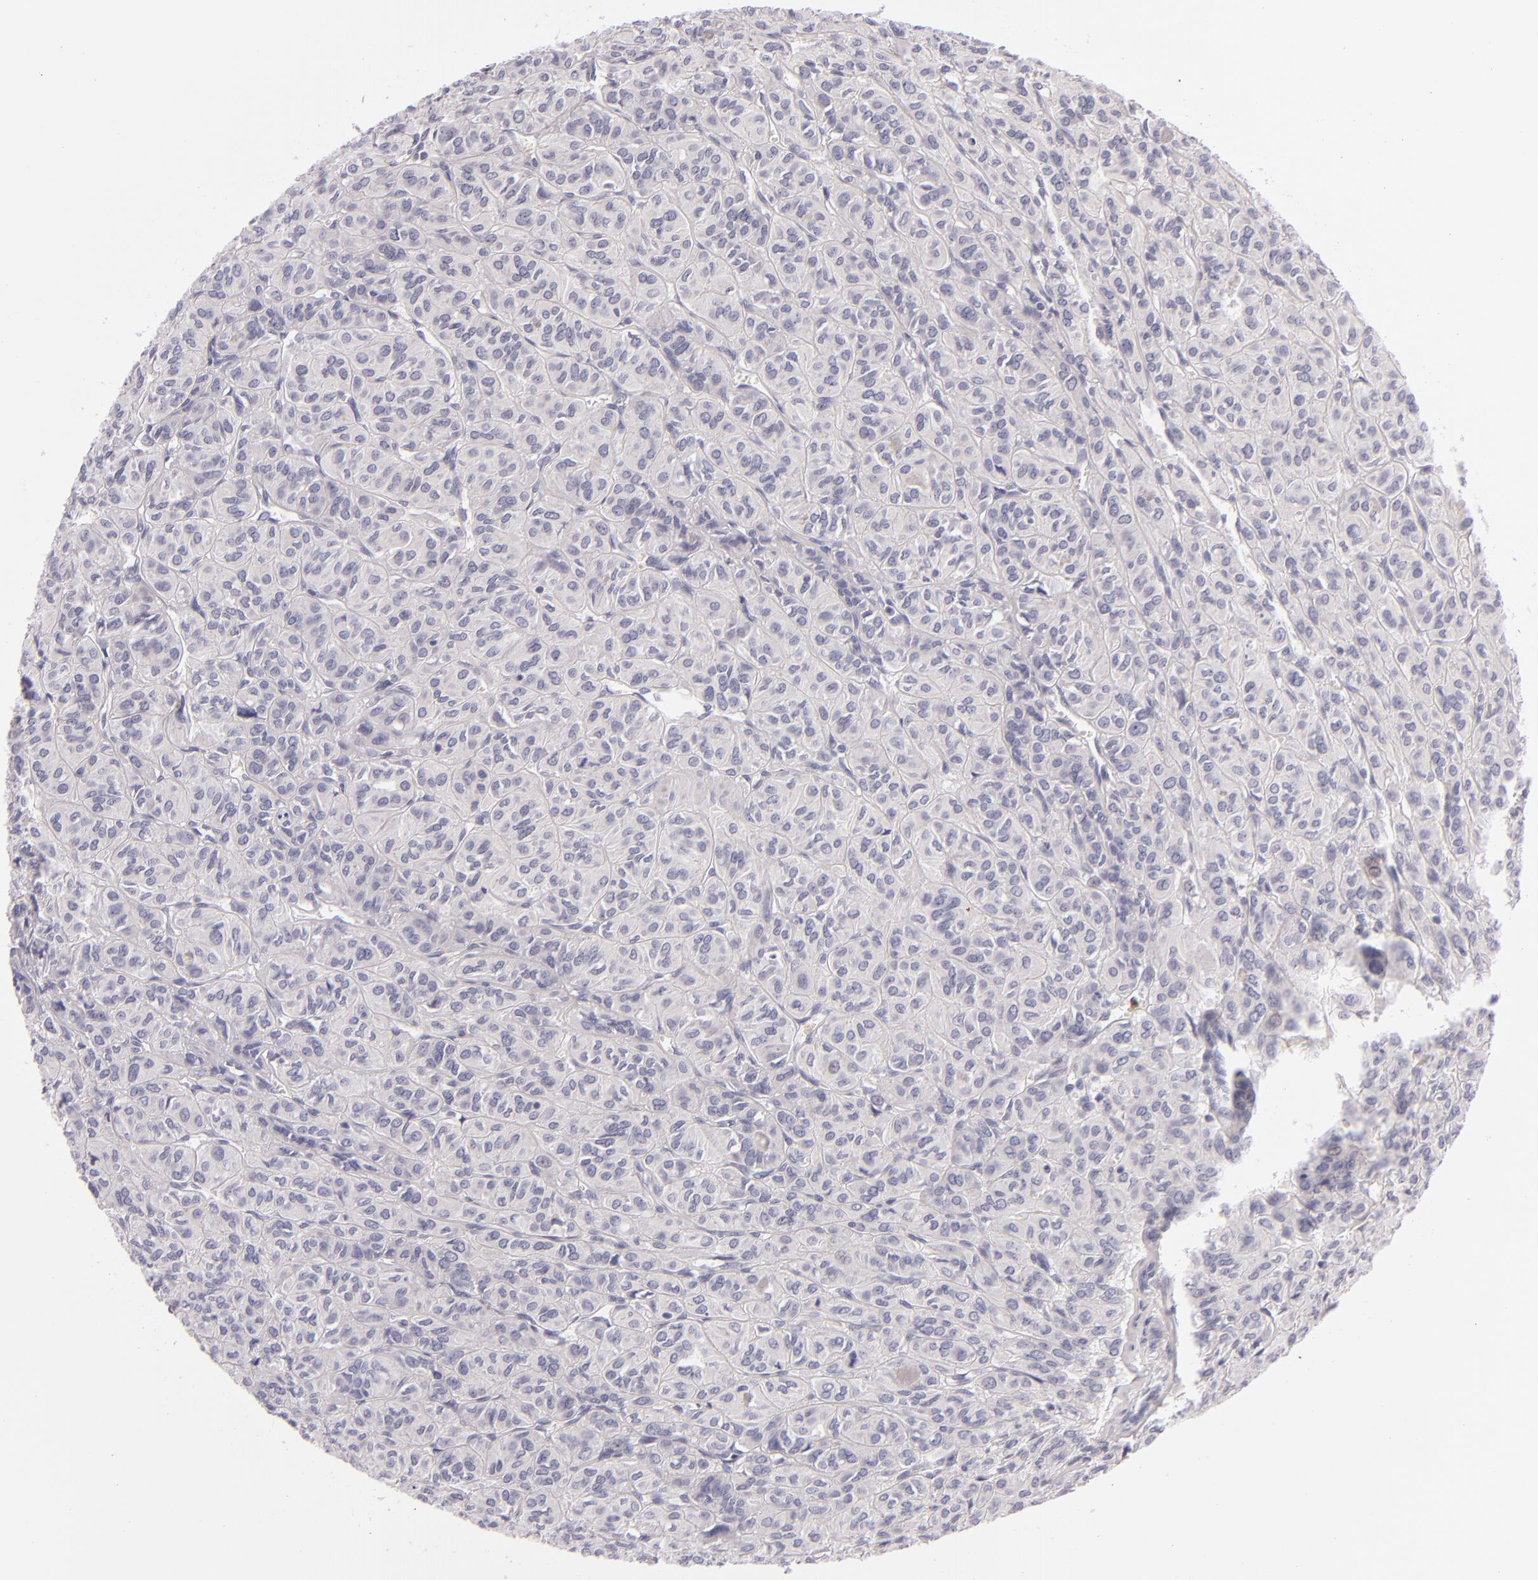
{"staining": {"intensity": "negative", "quantity": "none", "location": "none"}, "tissue": "thyroid cancer", "cell_type": "Tumor cells", "image_type": "cancer", "snomed": [{"axis": "morphology", "description": "Follicular adenoma carcinoma, NOS"}, {"axis": "topography", "description": "Thyroid gland"}], "caption": "IHC photomicrograph of neoplastic tissue: thyroid follicular adenoma carcinoma stained with DAB (3,3'-diaminobenzidine) exhibits no significant protein staining in tumor cells.", "gene": "FAM181A", "patient": {"sex": "female", "age": 71}}